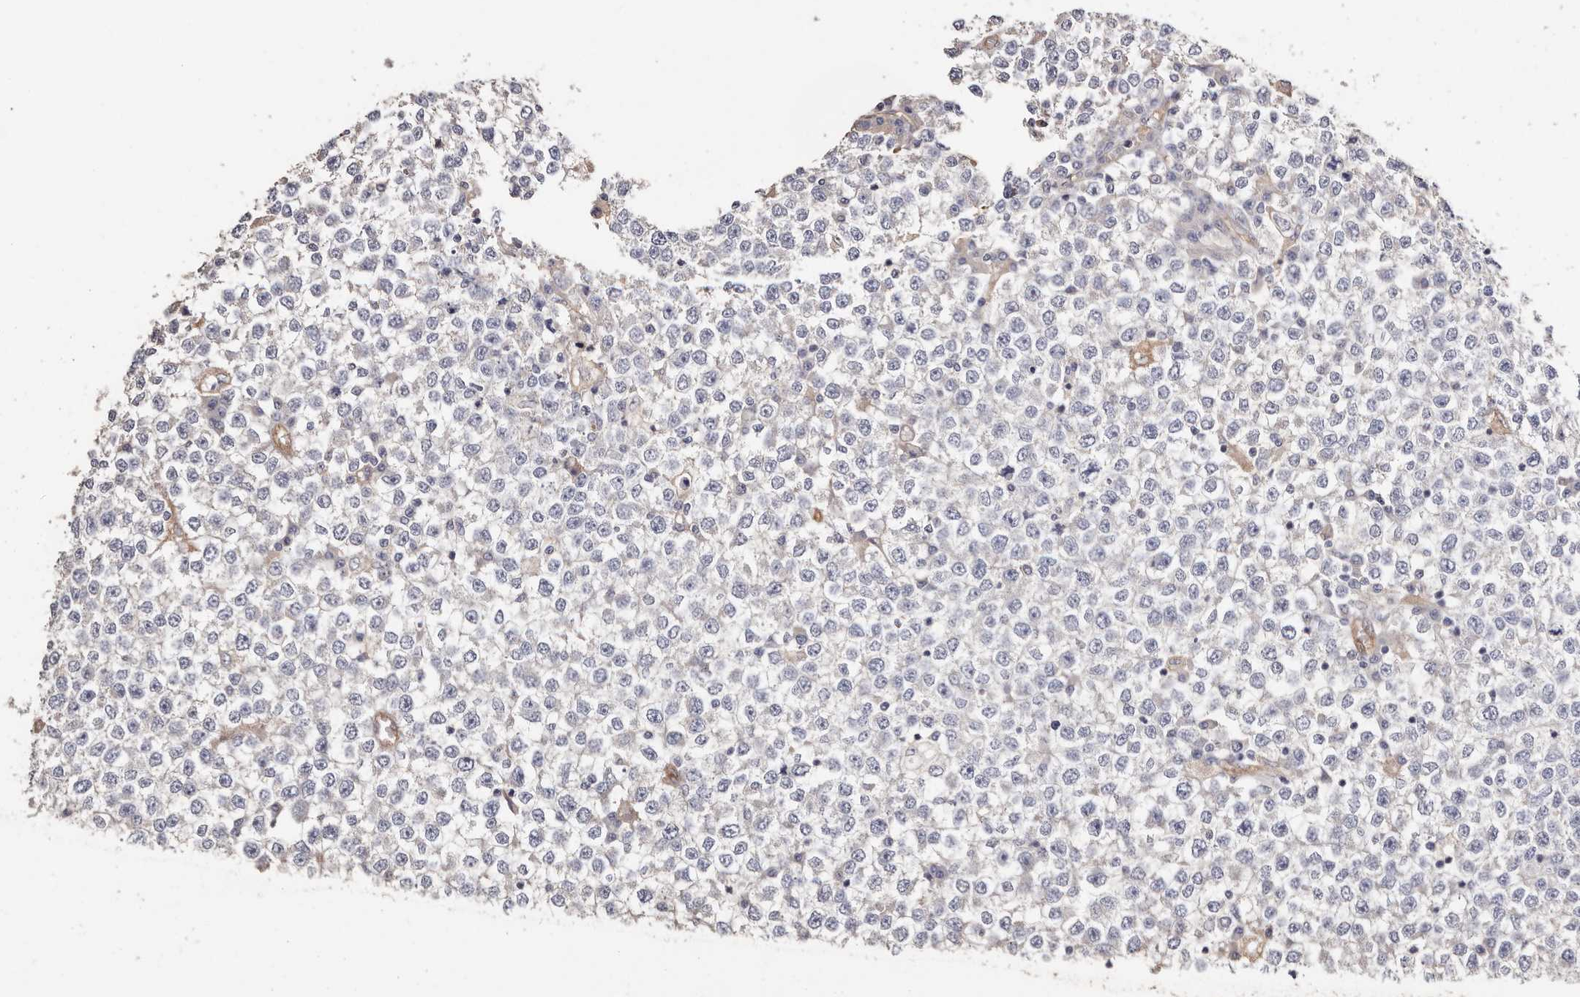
{"staining": {"intensity": "negative", "quantity": "none", "location": "none"}, "tissue": "testis cancer", "cell_type": "Tumor cells", "image_type": "cancer", "snomed": [{"axis": "morphology", "description": "Seminoma, NOS"}, {"axis": "topography", "description": "Testis"}], "caption": "Immunohistochemistry of testis cancer (seminoma) demonstrates no expression in tumor cells.", "gene": "TGM2", "patient": {"sex": "male", "age": 65}}